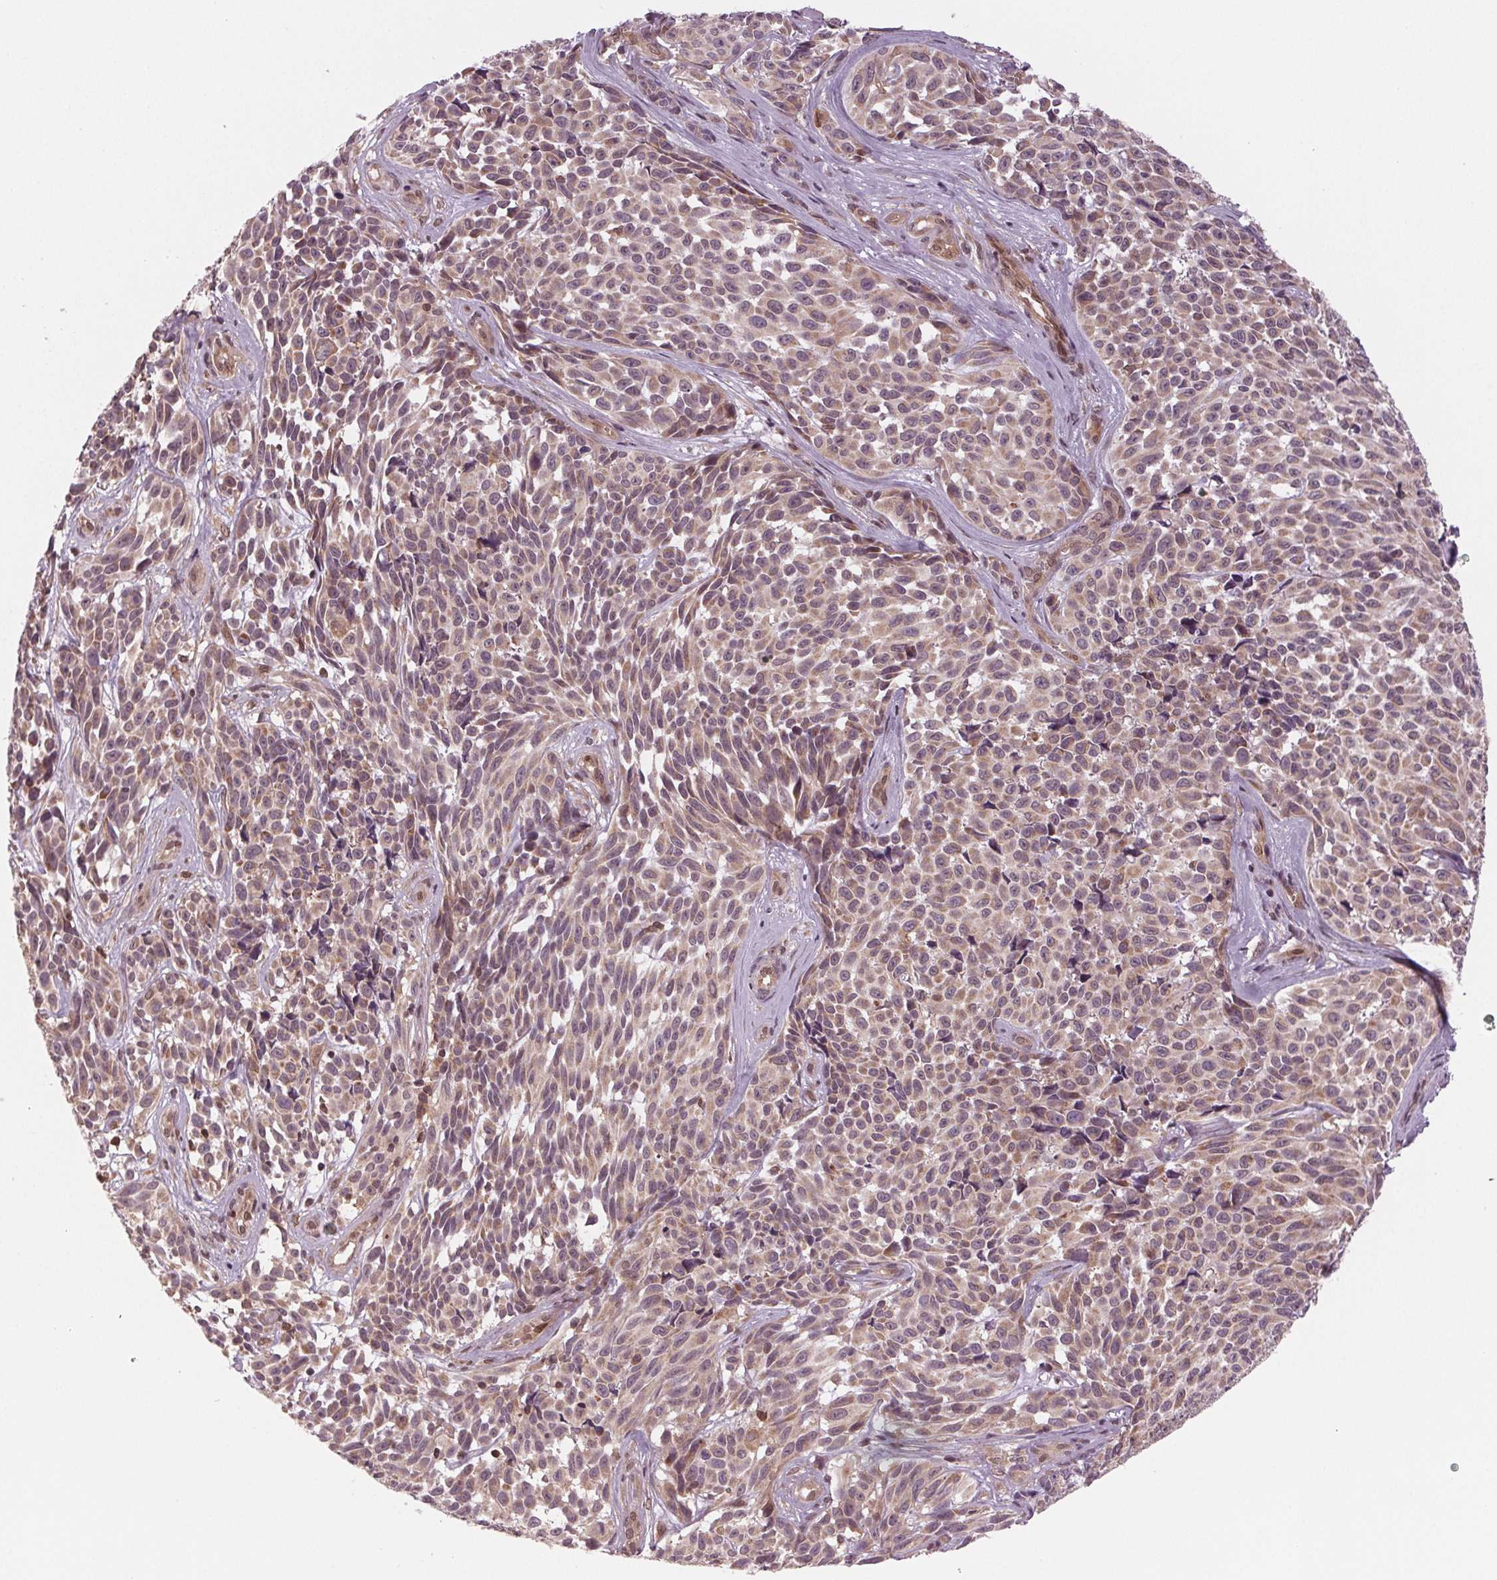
{"staining": {"intensity": "weak", "quantity": "25%-75%", "location": "cytoplasmic/membranous"}, "tissue": "melanoma", "cell_type": "Tumor cells", "image_type": "cancer", "snomed": [{"axis": "morphology", "description": "Malignant melanoma, NOS"}, {"axis": "topography", "description": "Skin"}], "caption": "Malignant melanoma stained with a brown dye reveals weak cytoplasmic/membranous positive positivity in approximately 25%-75% of tumor cells.", "gene": "STAT3", "patient": {"sex": "female", "age": 88}}